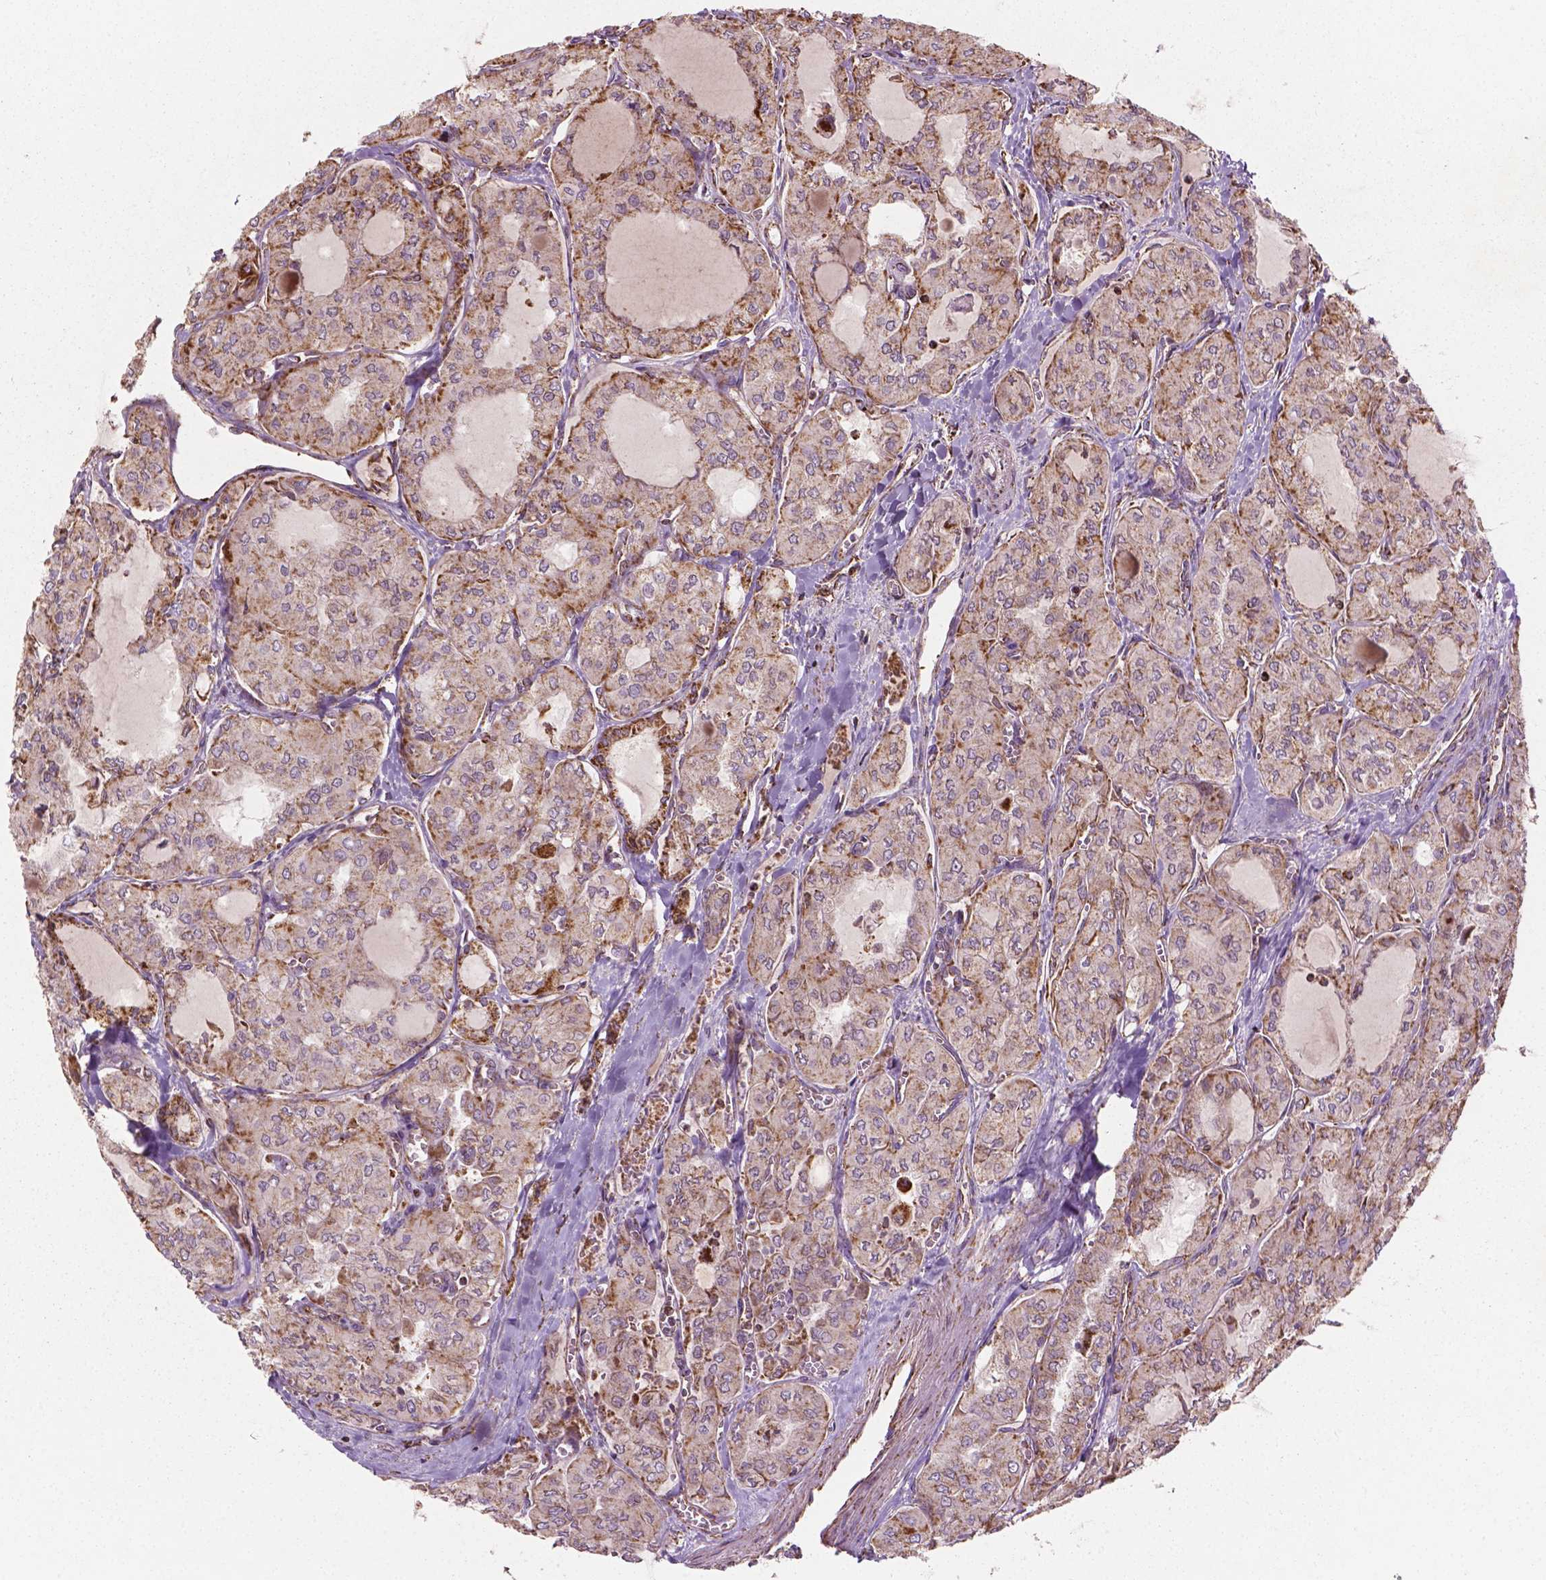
{"staining": {"intensity": "weak", "quantity": "25%-75%", "location": "cytoplasmic/membranous"}, "tissue": "thyroid cancer", "cell_type": "Tumor cells", "image_type": "cancer", "snomed": [{"axis": "morphology", "description": "Papillary adenocarcinoma, NOS"}, {"axis": "topography", "description": "Thyroid gland"}], "caption": "Weak cytoplasmic/membranous positivity for a protein is appreciated in approximately 25%-75% of tumor cells of papillary adenocarcinoma (thyroid) using IHC.", "gene": "HS3ST3A1", "patient": {"sex": "male", "age": 20}}